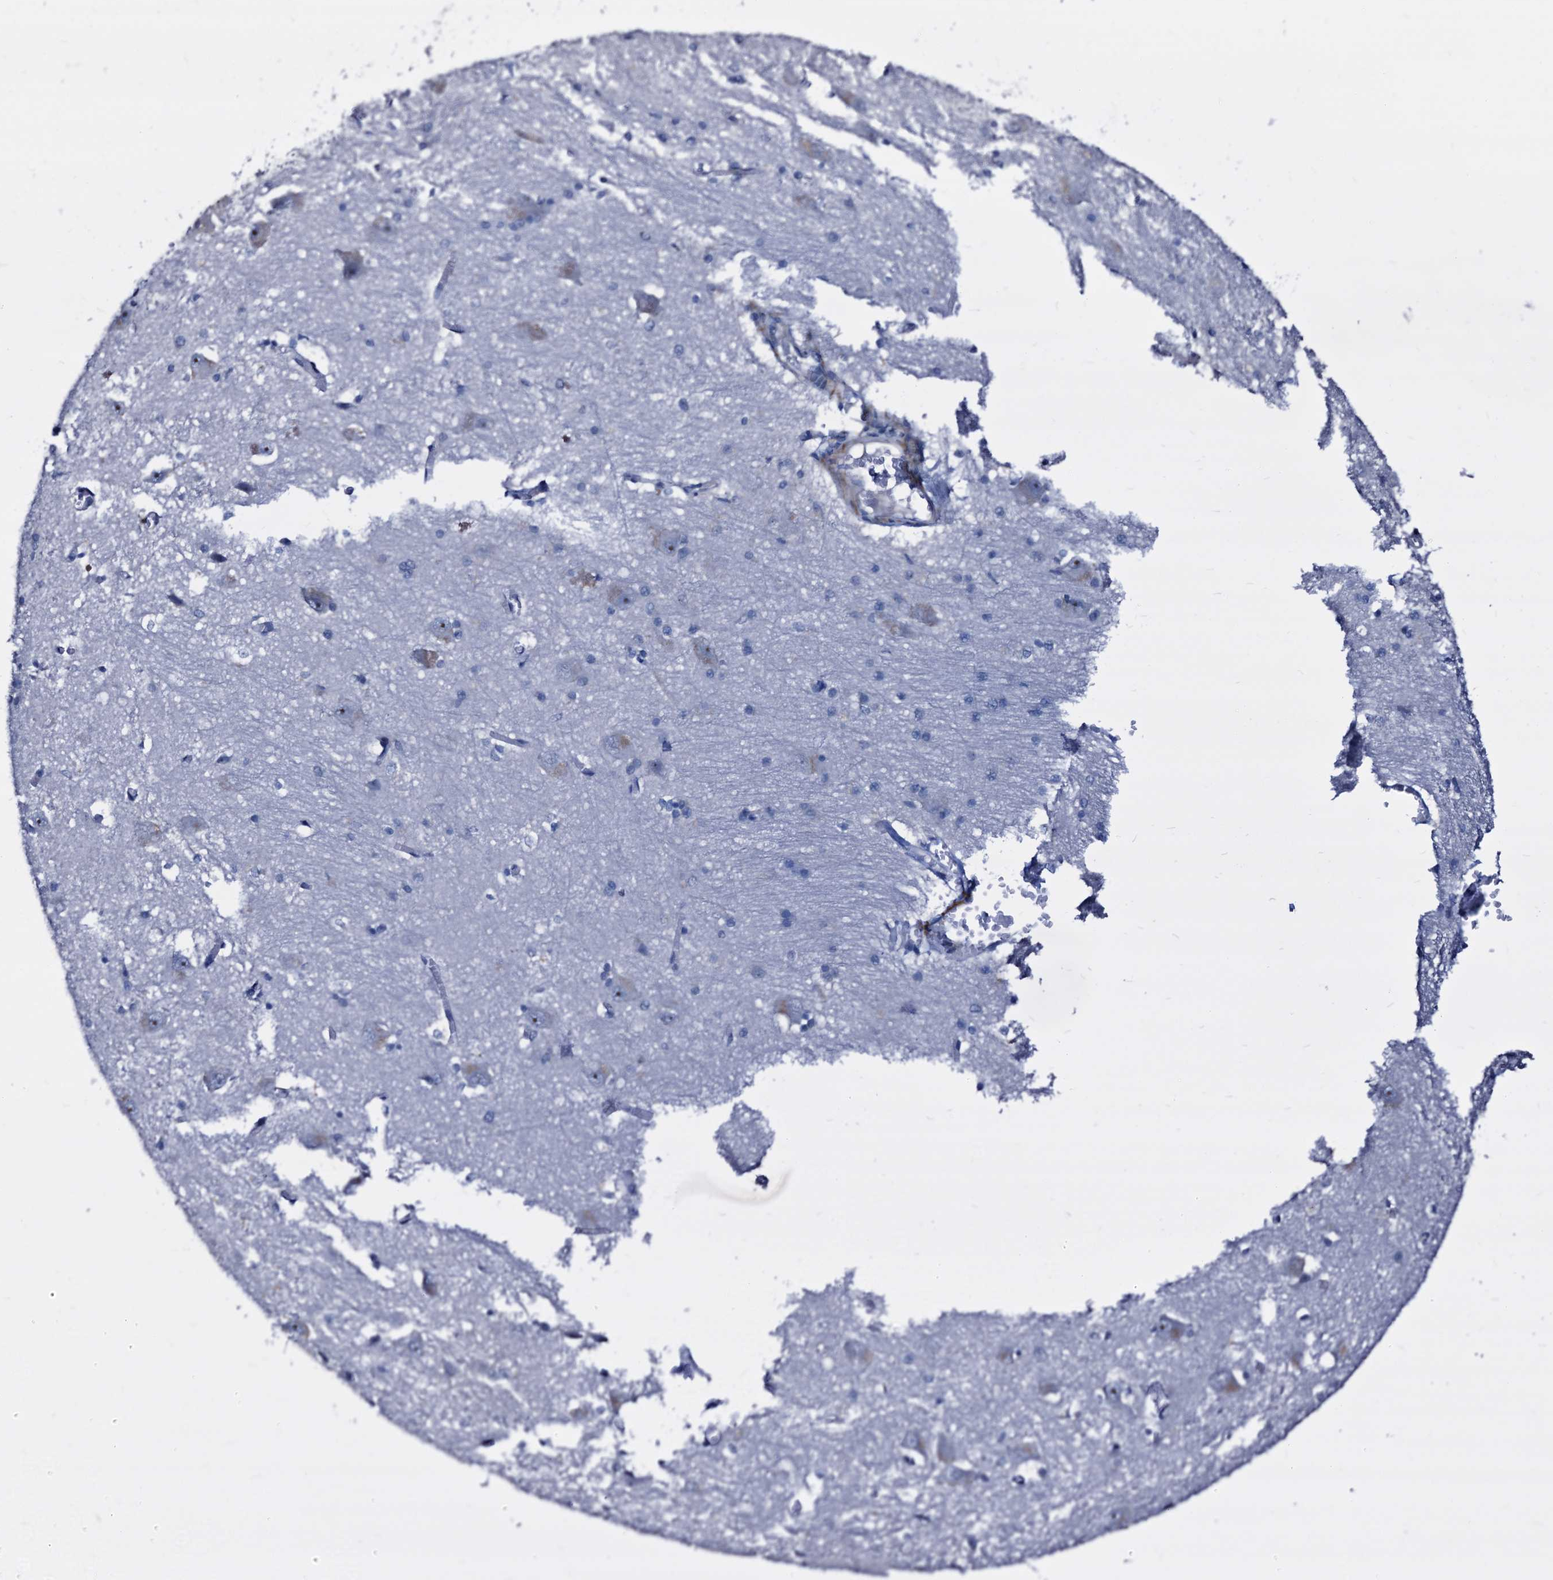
{"staining": {"intensity": "negative", "quantity": "none", "location": "none"}, "tissue": "caudate", "cell_type": "Glial cells", "image_type": "normal", "snomed": [{"axis": "morphology", "description": "Normal tissue, NOS"}, {"axis": "topography", "description": "Lateral ventricle wall"}], "caption": "This is an immunohistochemistry photomicrograph of benign caudate. There is no positivity in glial cells.", "gene": "EMG1", "patient": {"sex": "male", "age": 37}}